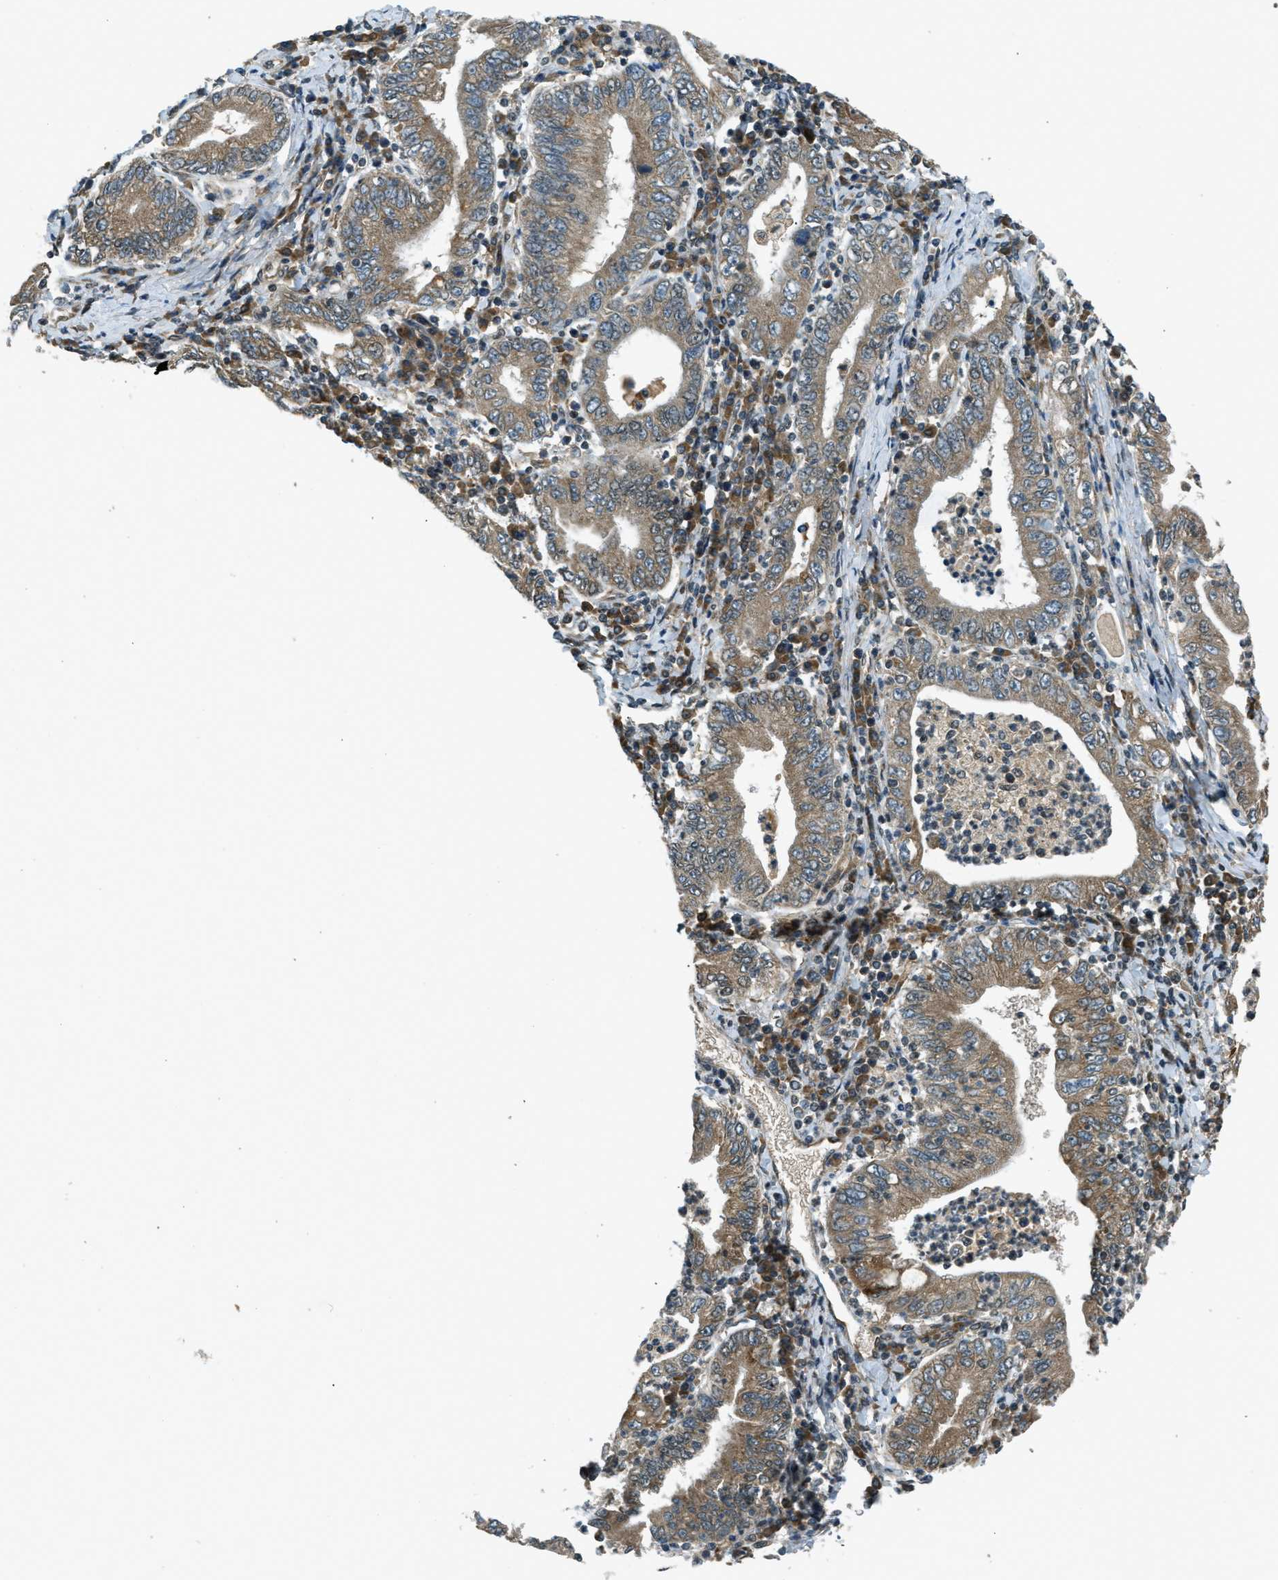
{"staining": {"intensity": "moderate", "quantity": ">75%", "location": "cytoplasmic/membranous"}, "tissue": "stomach cancer", "cell_type": "Tumor cells", "image_type": "cancer", "snomed": [{"axis": "morphology", "description": "Normal tissue, NOS"}, {"axis": "morphology", "description": "Adenocarcinoma, NOS"}, {"axis": "topography", "description": "Esophagus"}, {"axis": "topography", "description": "Stomach, upper"}, {"axis": "topography", "description": "Peripheral nerve tissue"}], "caption": "An immunohistochemistry histopathology image of tumor tissue is shown. Protein staining in brown shows moderate cytoplasmic/membranous positivity in stomach cancer (adenocarcinoma) within tumor cells. (Brightfield microscopy of DAB IHC at high magnification).", "gene": "EIF2AK3", "patient": {"sex": "male", "age": 62}}